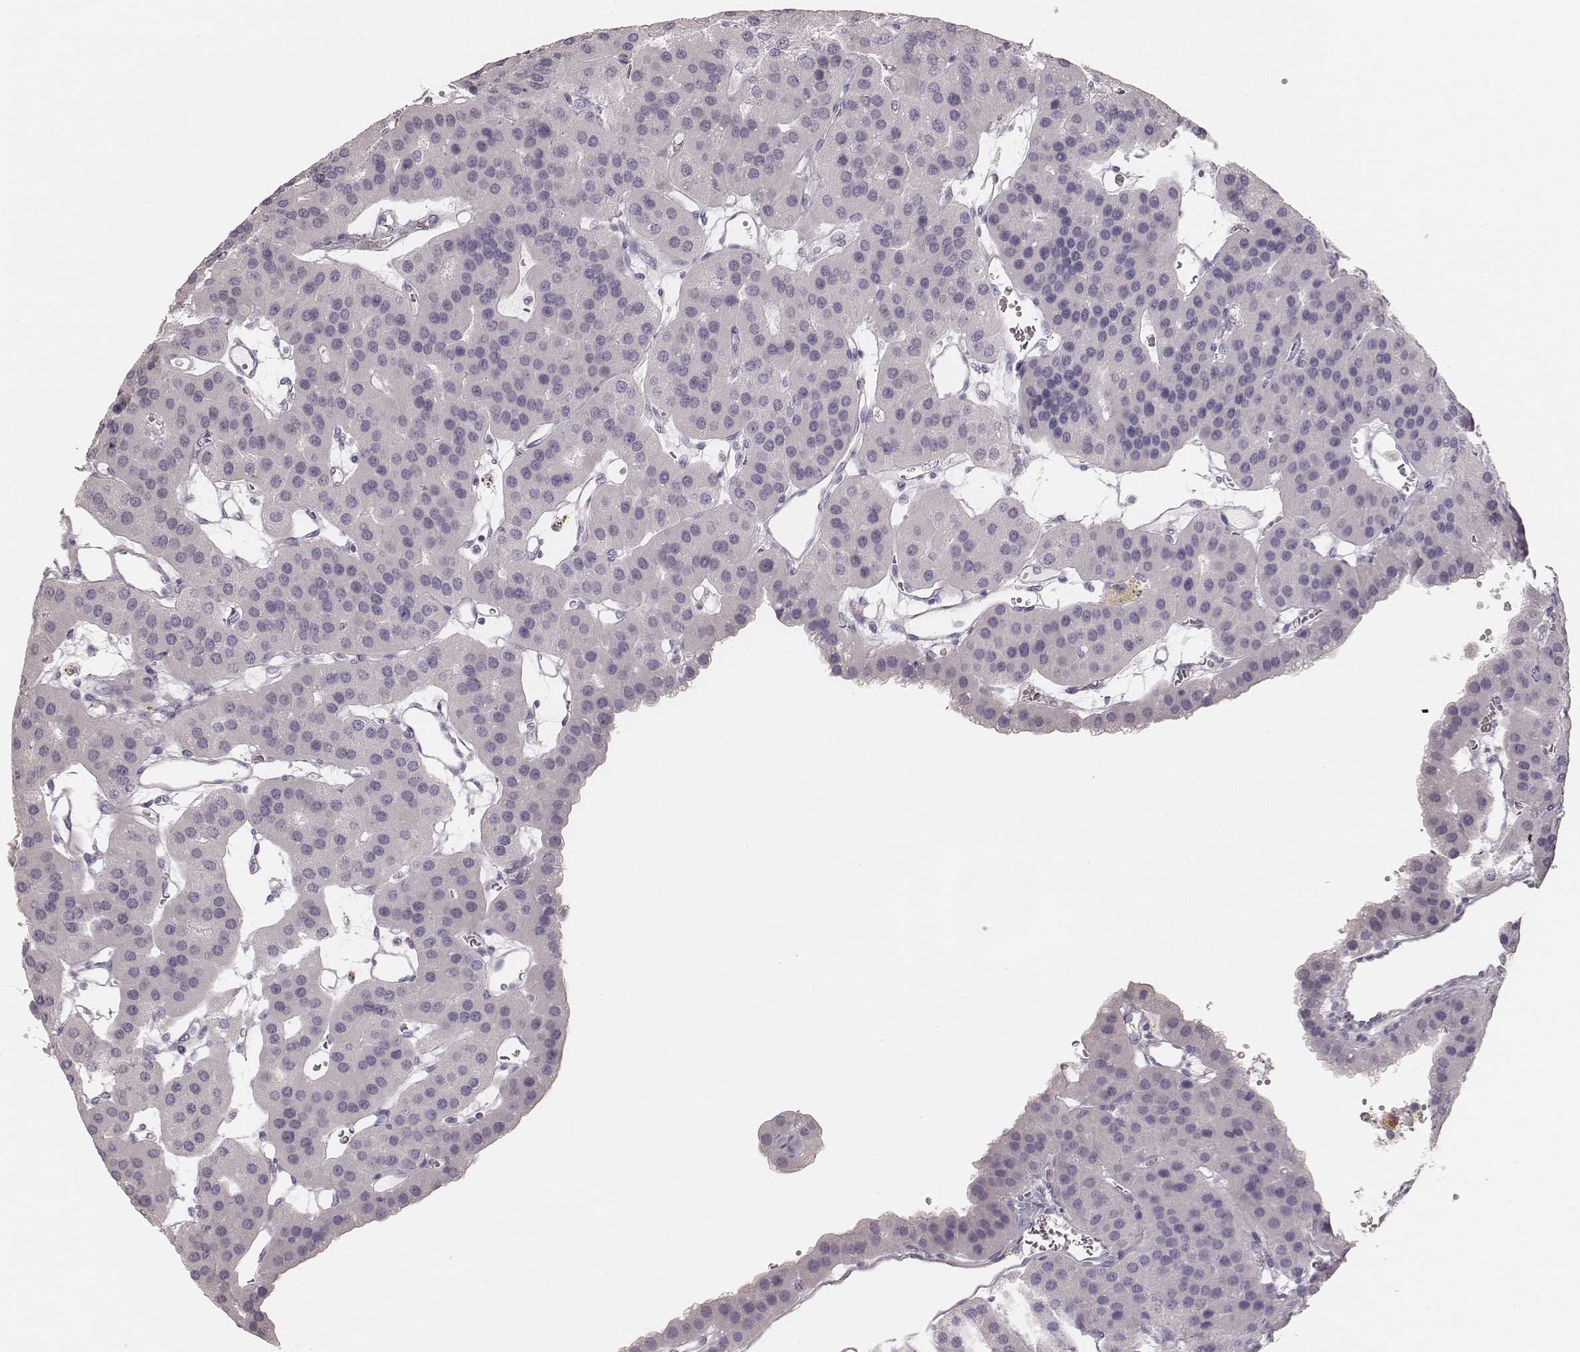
{"staining": {"intensity": "negative", "quantity": "none", "location": "none"}, "tissue": "parathyroid gland", "cell_type": "Glandular cells", "image_type": "normal", "snomed": [{"axis": "morphology", "description": "Normal tissue, NOS"}, {"axis": "morphology", "description": "Adenoma, NOS"}, {"axis": "topography", "description": "Parathyroid gland"}], "caption": "Parathyroid gland was stained to show a protein in brown. There is no significant expression in glandular cells. (DAB IHC visualized using brightfield microscopy, high magnification).", "gene": "KRT82", "patient": {"sex": "female", "age": 86}}